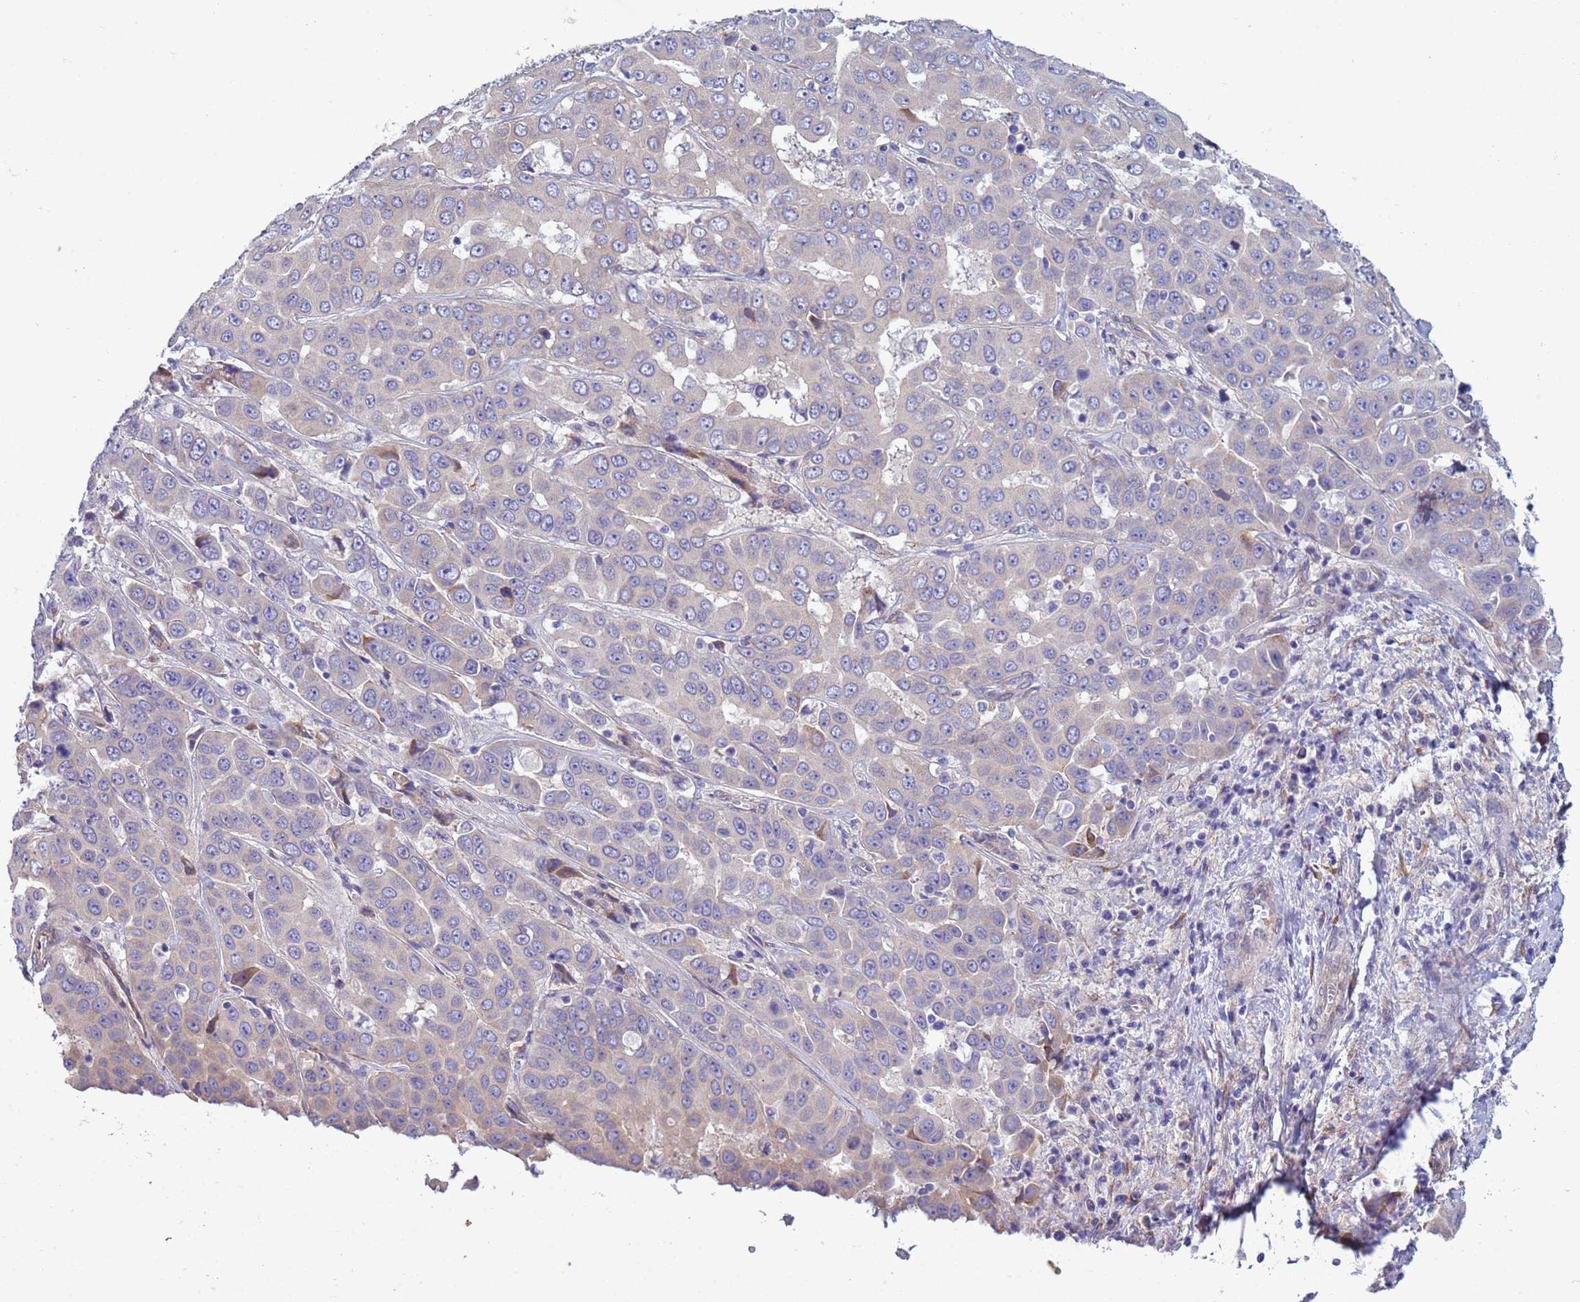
{"staining": {"intensity": "negative", "quantity": "none", "location": "none"}, "tissue": "liver cancer", "cell_type": "Tumor cells", "image_type": "cancer", "snomed": [{"axis": "morphology", "description": "Cholangiocarcinoma"}, {"axis": "topography", "description": "Liver"}], "caption": "DAB (3,3'-diaminobenzidine) immunohistochemical staining of human liver cholangiocarcinoma exhibits no significant staining in tumor cells. (Brightfield microscopy of DAB (3,3'-diaminobenzidine) IHC at high magnification).", "gene": "TRPC6", "patient": {"sex": "female", "age": 52}}